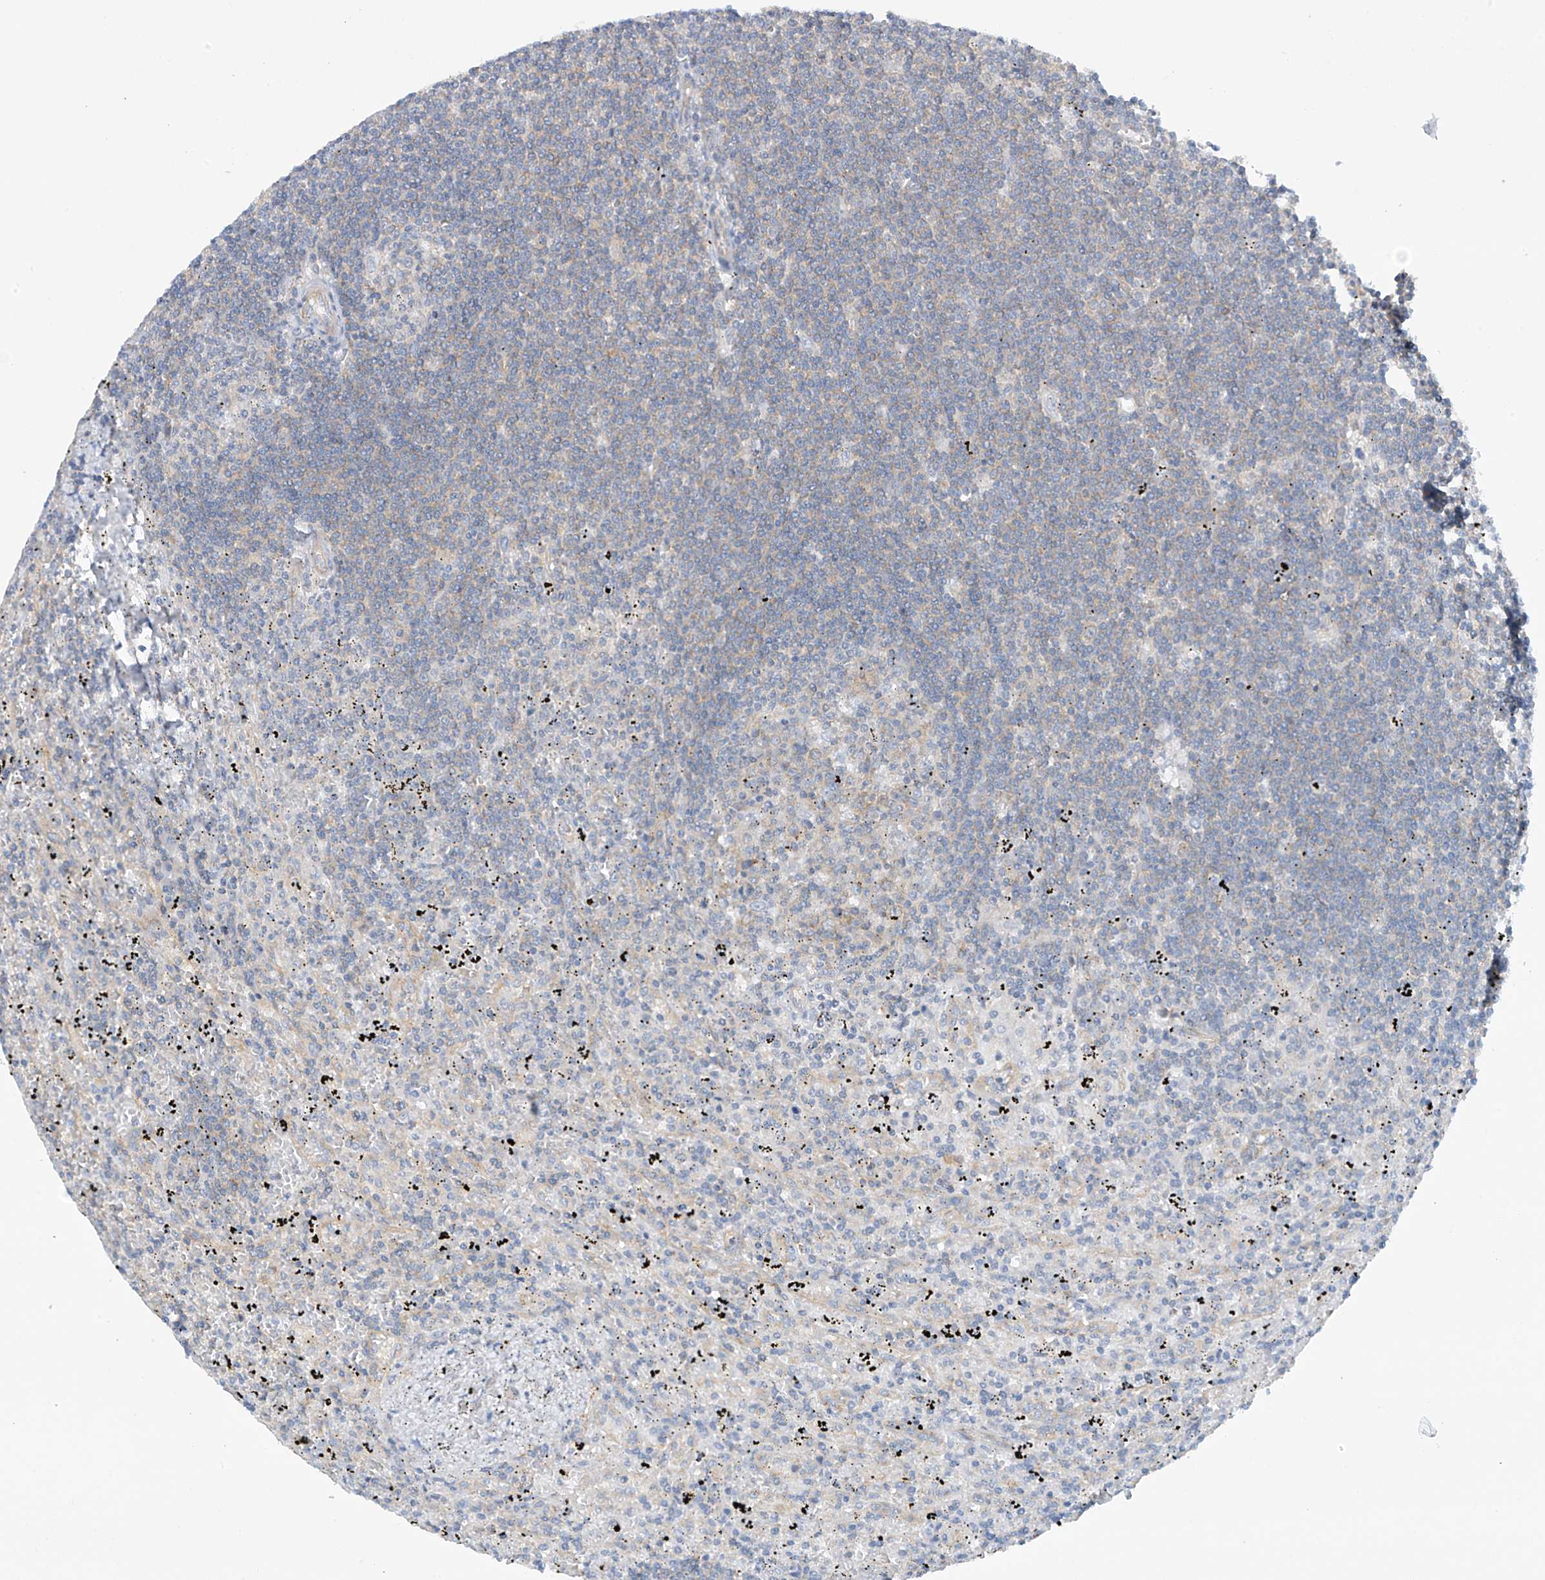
{"staining": {"intensity": "negative", "quantity": "none", "location": "none"}, "tissue": "lymphoma", "cell_type": "Tumor cells", "image_type": "cancer", "snomed": [{"axis": "morphology", "description": "Malignant lymphoma, non-Hodgkin's type, Low grade"}, {"axis": "topography", "description": "Spleen"}], "caption": "This is a image of immunohistochemistry (IHC) staining of malignant lymphoma, non-Hodgkin's type (low-grade), which shows no staining in tumor cells.", "gene": "REPS1", "patient": {"sex": "male", "age": 76}}